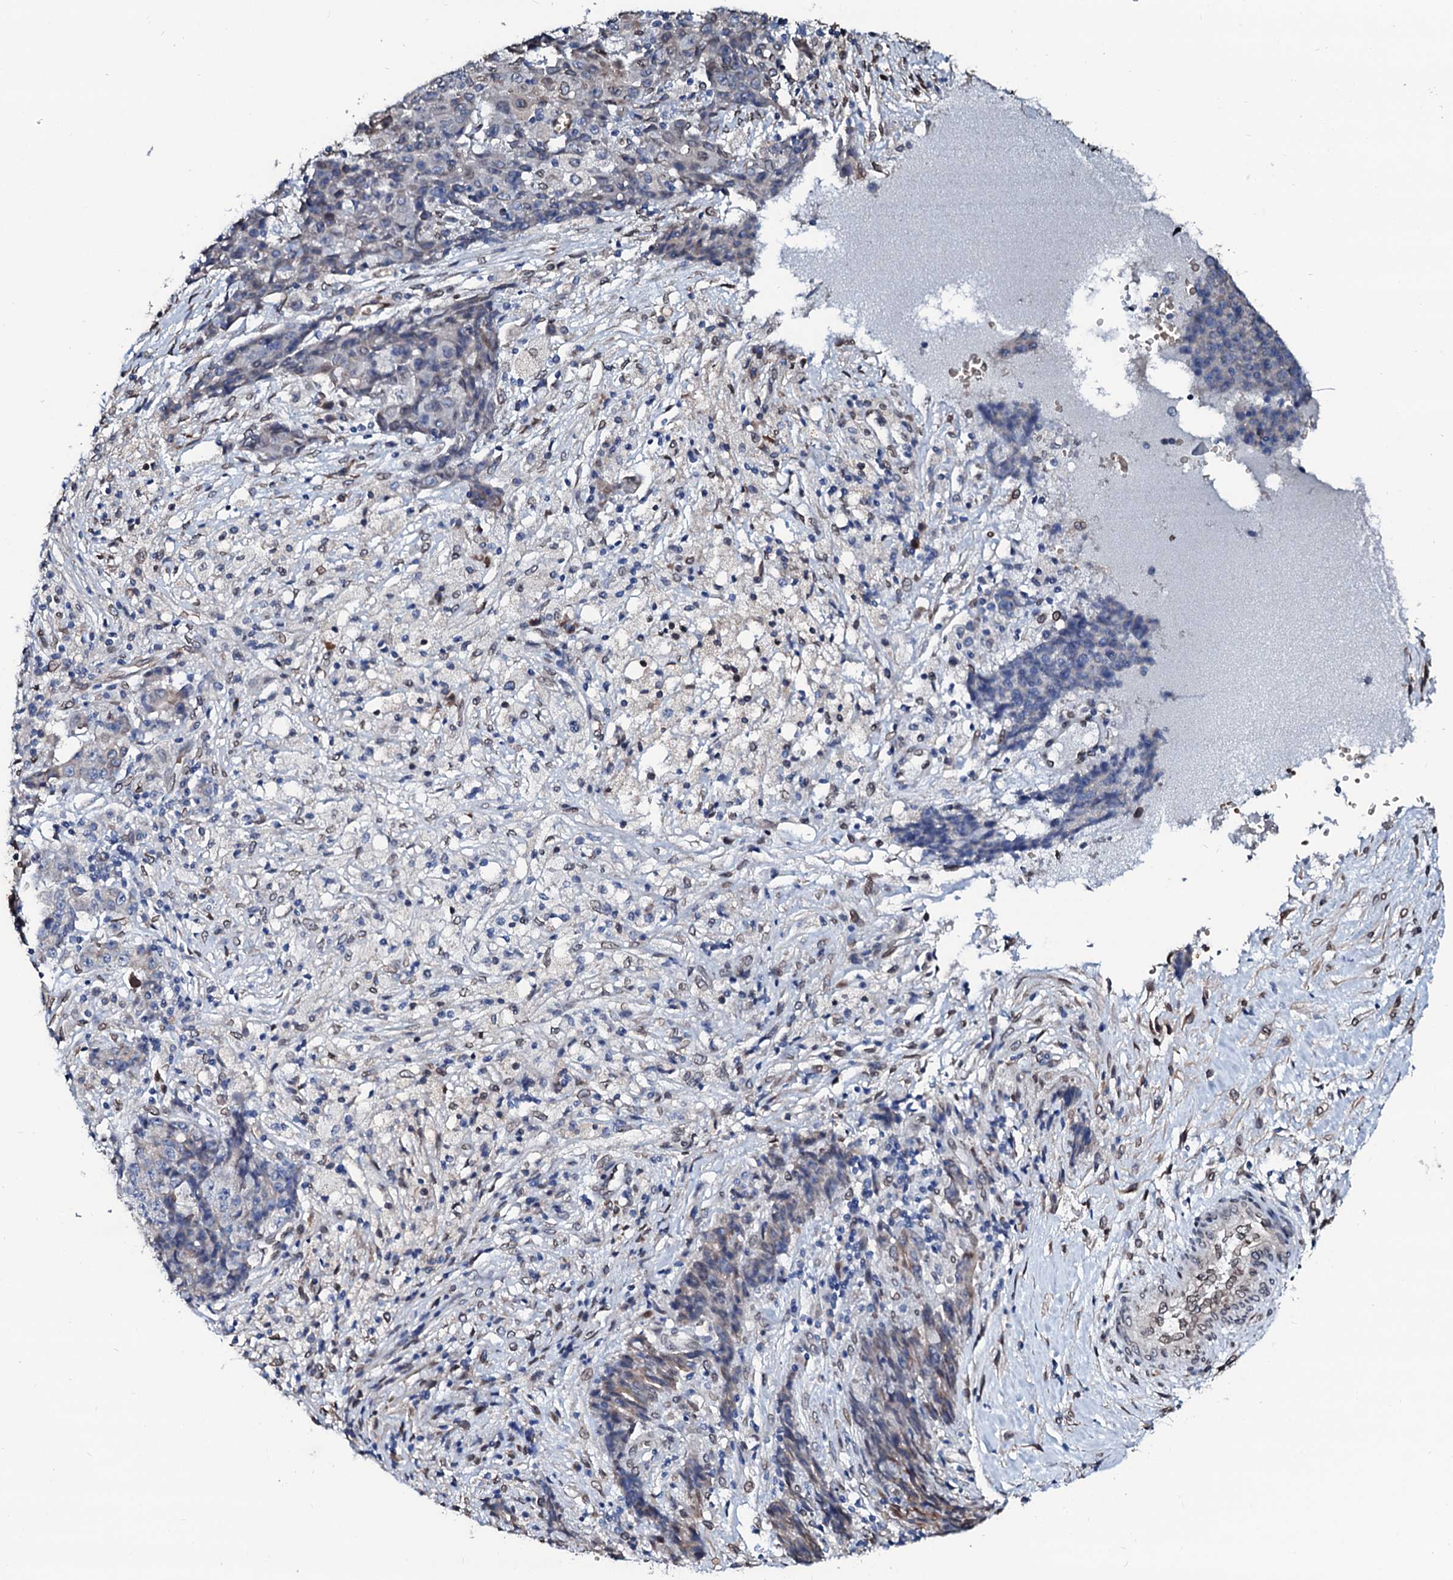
{"staining": {"intensity": "negative", "quantity": "none", "location": "none"}, "tissue": "ovarian cancer", "cell_type": "Tumor cells", "image_type": "cancer", "snomed": [{"axis": "morphology", "description": "Carcinoma, endometroid"}, {"axis": "topography", "description": "Ovary"}], "caption": "DAB immunohistochemical staining of human endometroid carcinoma (ovarian) reveals no significant positivity in tumor cells.", "gene": "NRP2", "patient": {"sex": "female", "age": 42}}